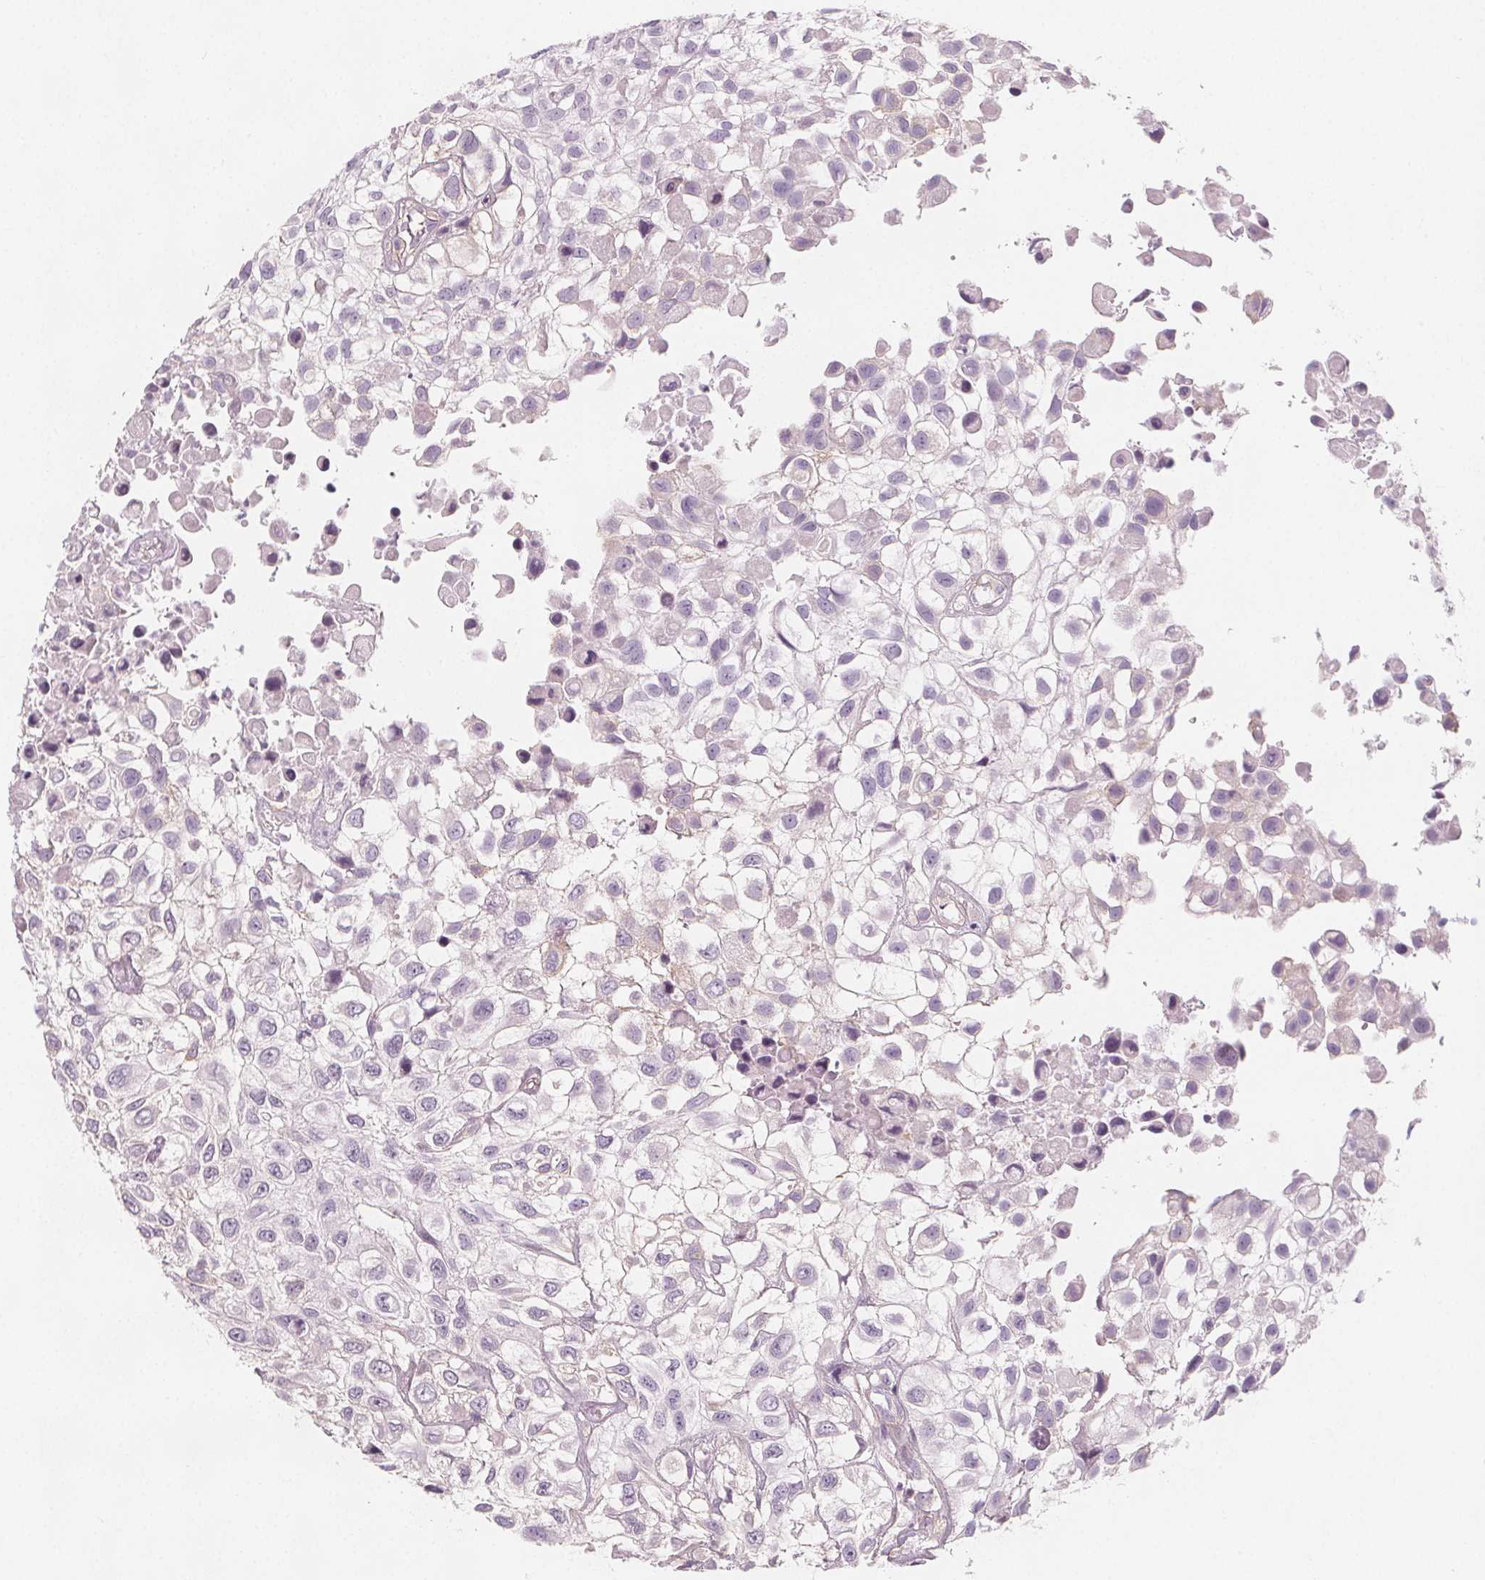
{"staining": {"intensity": "negative", "quantity": "none", "location": "none"}, "tissue": "urothelial cancer", "cell_type": "Tumor cells", "image_type": "cancer", "snomed": [{"axis": "morphology", "description": "Urothelial carcinoma, High grade"}, {"axis": "topography", "description": "Urinary bladder"}], "caption": "Tumor cells are negative for protein expression in human high-grade urothelial carcinoma.", "gene": "MAP1A", "patient": {"sex": "male", "age": 56}}